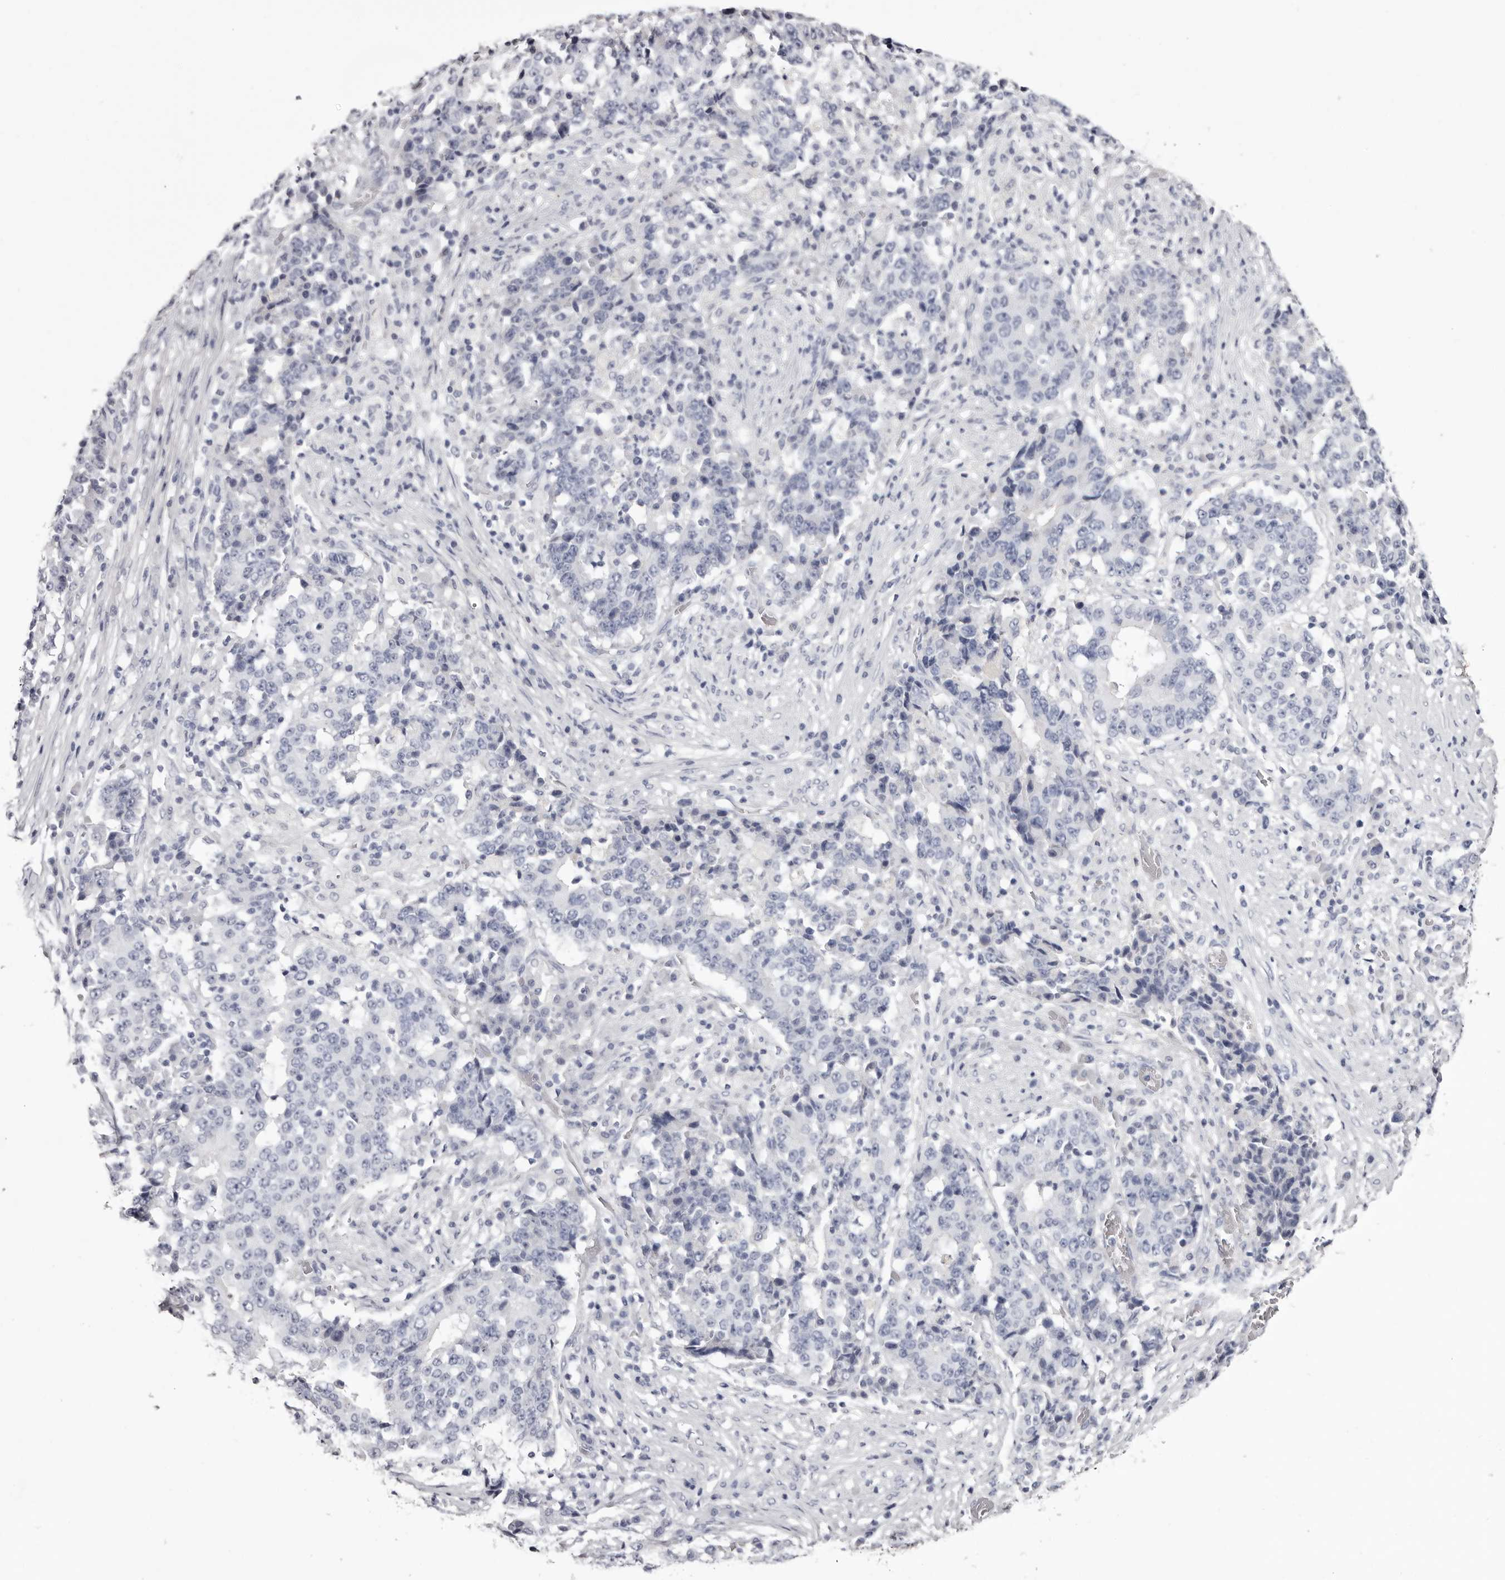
{"staining": {"intensity": "negative", "quantity": "none", "location": "none"}, "tissue": "stomach cancer", "cell_type": "Tumor cells", "image_type": "cancer", "snomed": [{"axis": "morphology", "description": "Adenocarcinoma, NOS"}, {"axis": "topography", "description": "Stomach"}], "caption": "A high-resolution histopathology image shows immunohistochemistry staining of stomach cancer (adenocarcinoma), which displays no significant positivity in tumor cells. The staining was performed using DAB (3,3'-diaminobenzidine) to visualize the protein expression in brown, while the nuclei were stained in blue with hematoxylin (Magnification: 20x).", "gene": "CA6", "patient": {"sex": "male", "age": 59}}